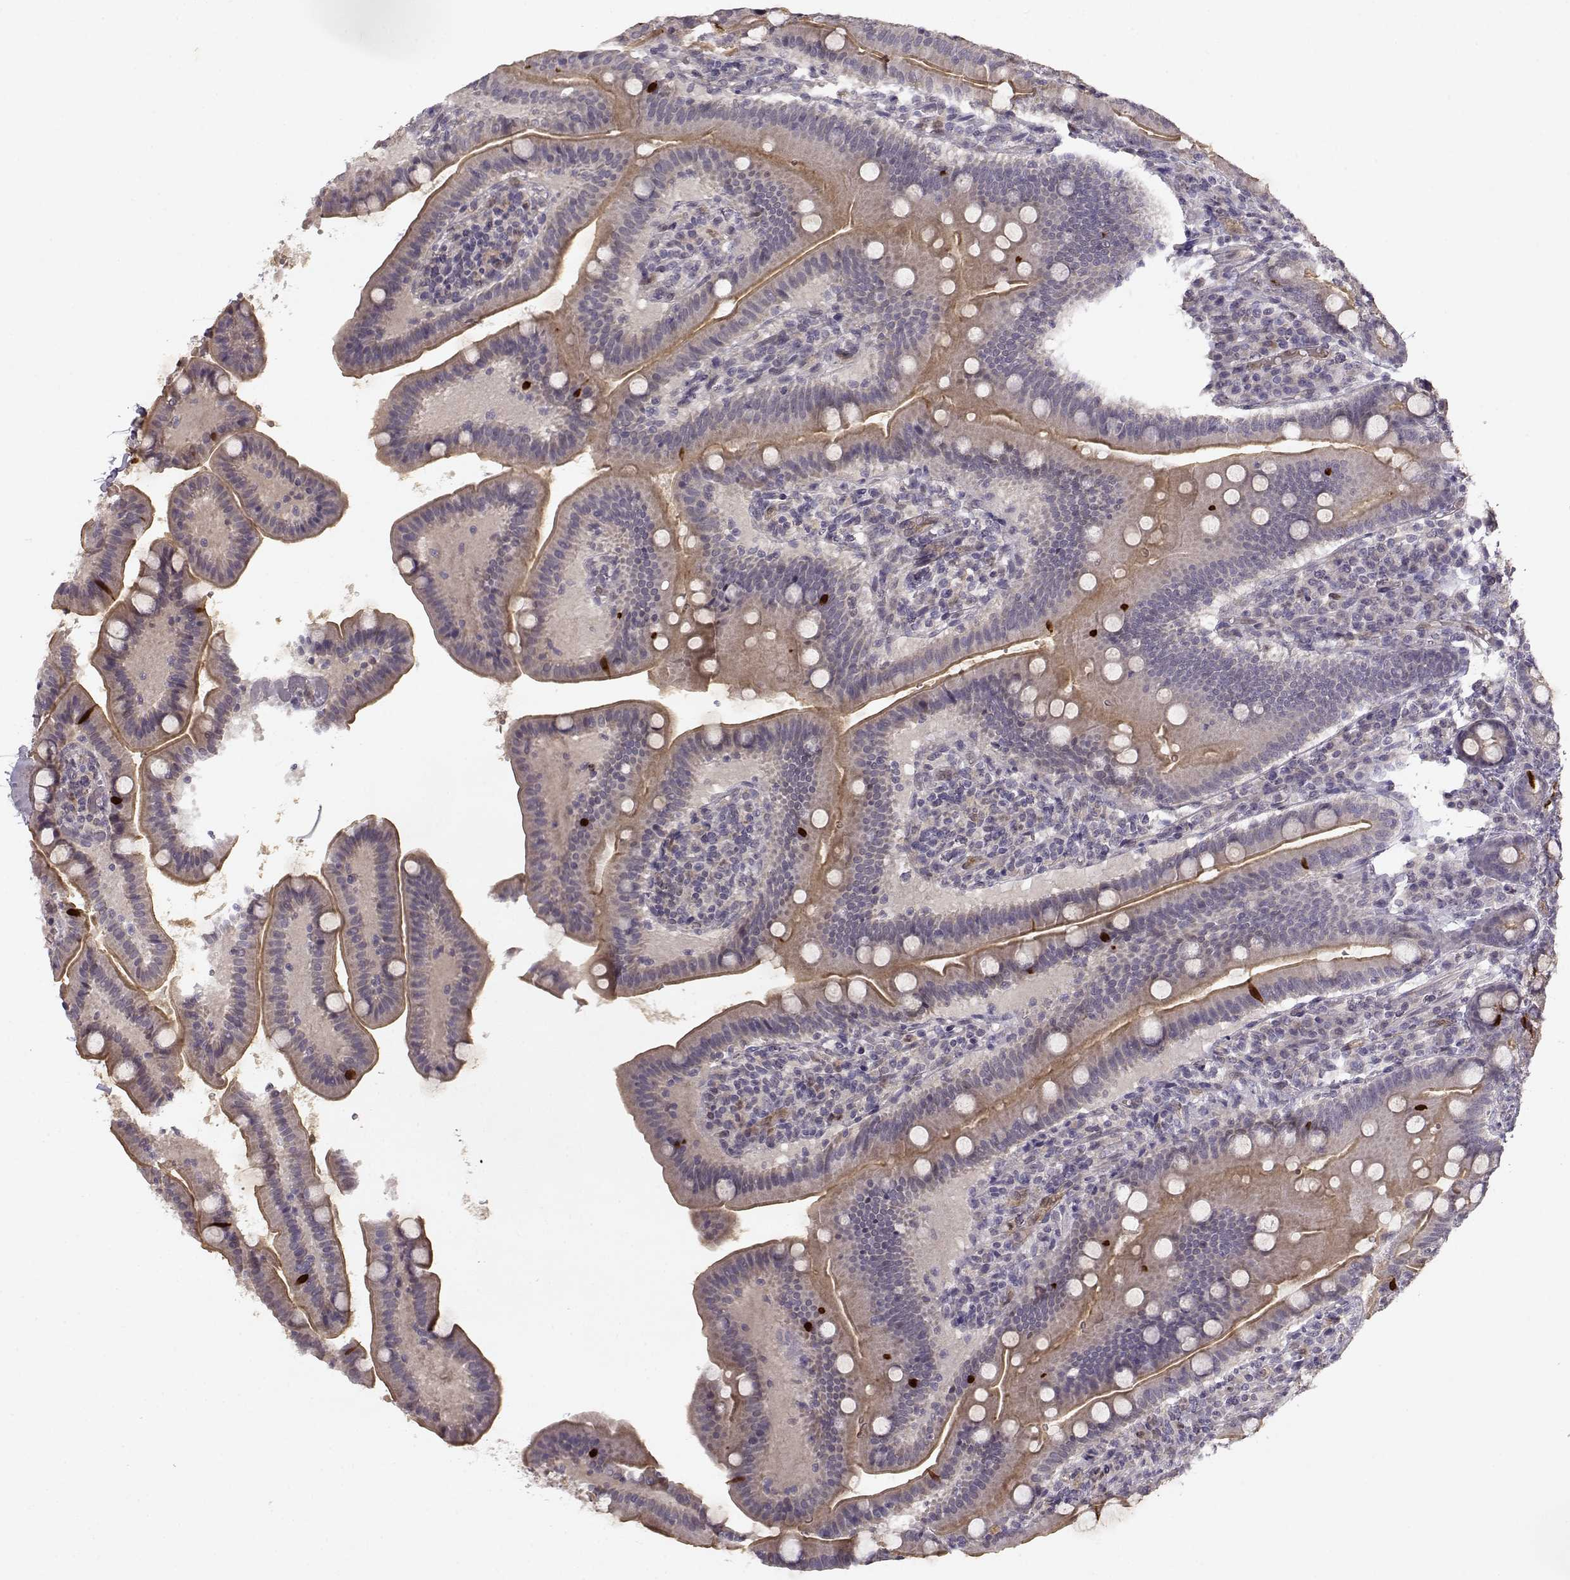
{"staining": {"intensity": "strong", "quantity": "<25%", "location": "cytoplasmic/membranous"}, "tissue": "small intestine", "cell_type": "Glandular cells", "image_type": "normal", "snomed": [{"axis": "morphology", "description": "Normal tissue, NOS"}, {"axis": "topography", "description": "Small intestine"}], "caption": "DAB immunohistochemical staining of benign small intestine reveals strong cytoplasmic/membranous protein expression in about <25% of glandular cells. The staining was performed using DAB (3,3'-diaminobenzidine), with brown indicating positive protein expression. Nuclei are stained blue with hematoxylin.", "gene": "BMX", "patient": {"sex": "male", "age": 66}}